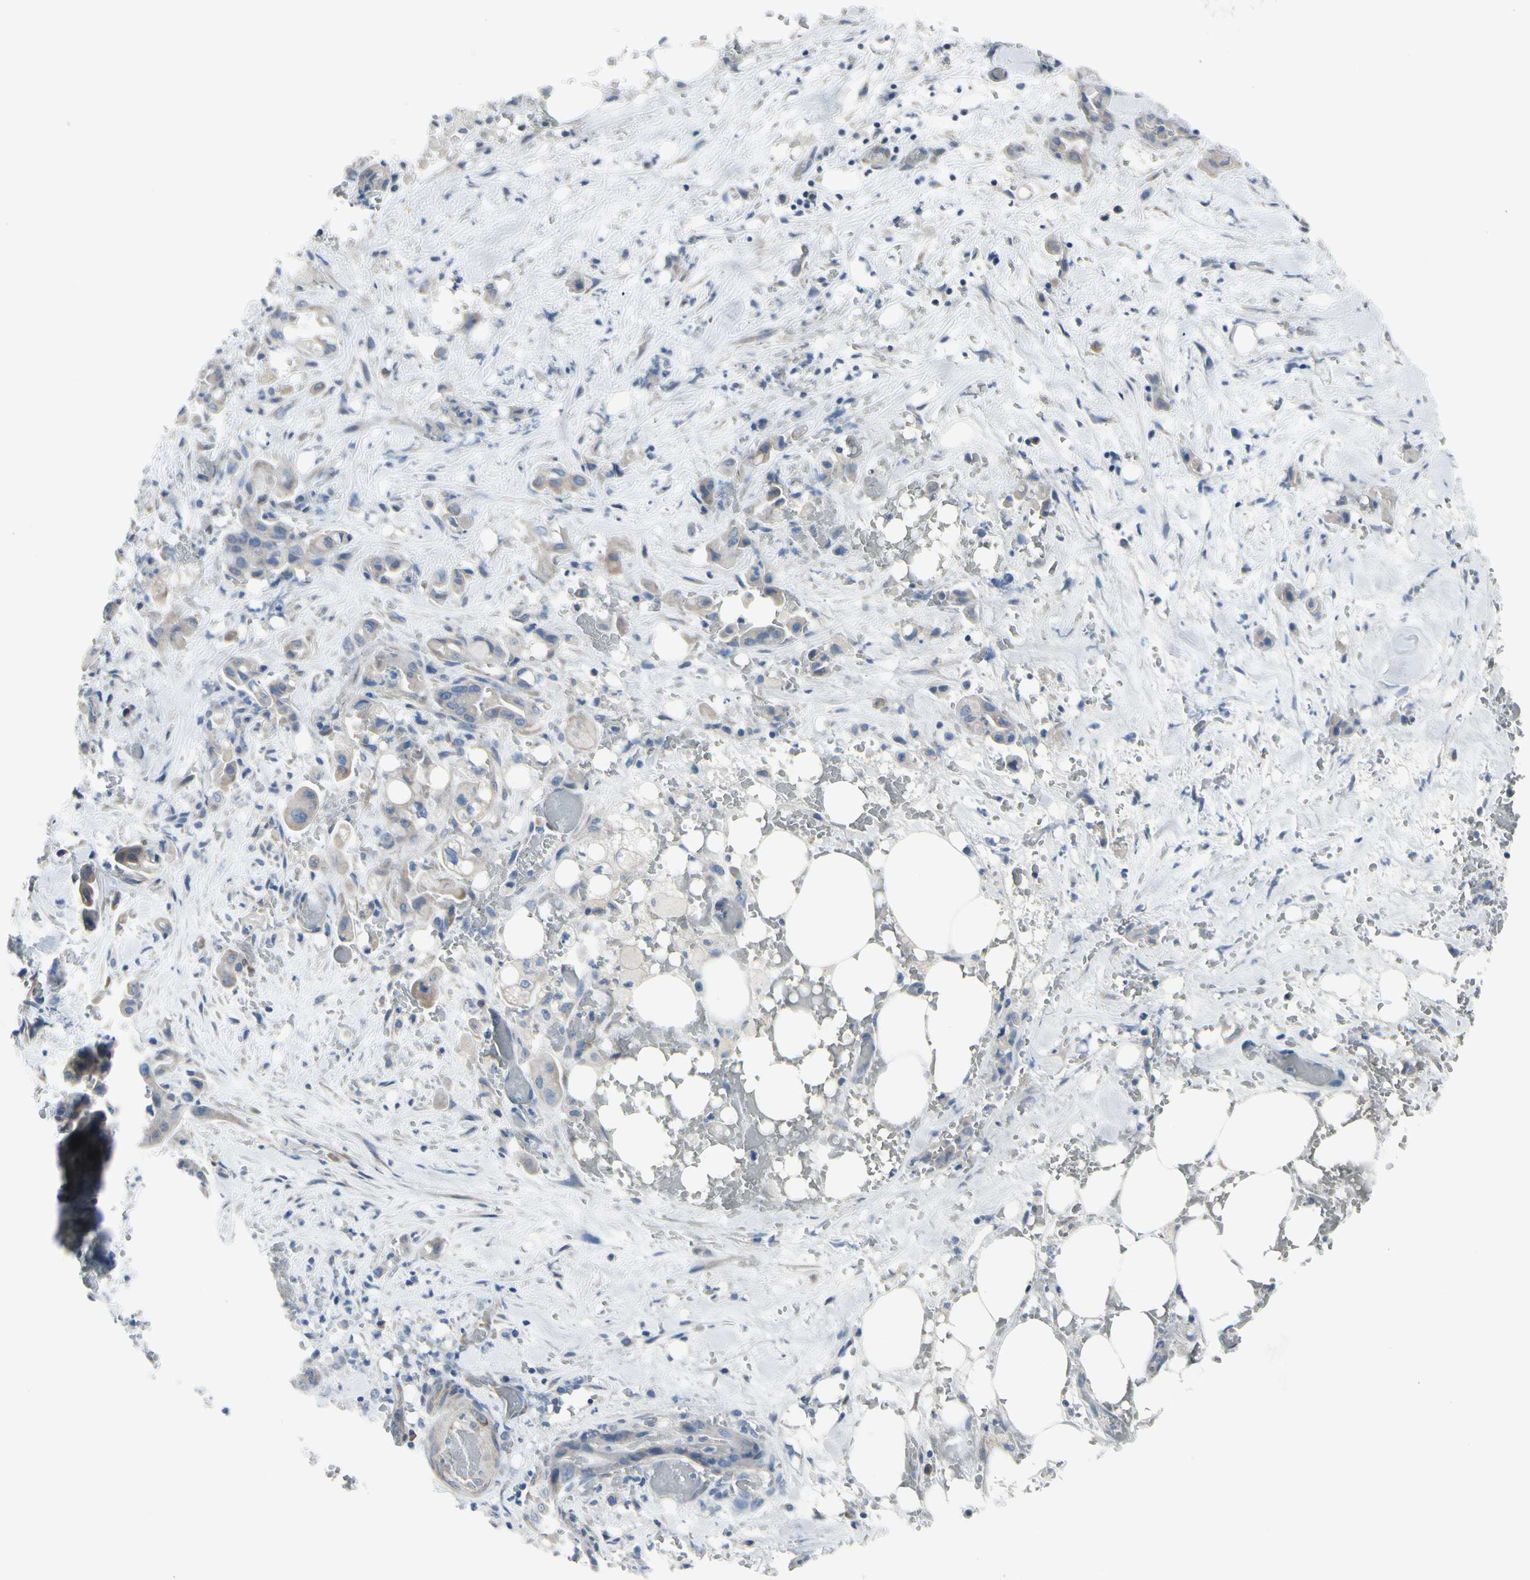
{"staining": {"intensity": "weak", "quantity": "<25%", "location": "cytoplasmic/membranous"}, "tissue": "liver cancer", "cell_type": "Tumor cells", "image_type": "cancer", "snomed": [{"axis": "morphology", "description": "Cholangiocarcinoma"}, {"axis": "topography", "description": "Liver"}], "caption": "Tumor cells show no significant positivity in liver cancer. (DAB immunohistochemistry (IHC), high magnification).", "gene": "MAP2", "patient": {"sex": "female", "age": 68}}